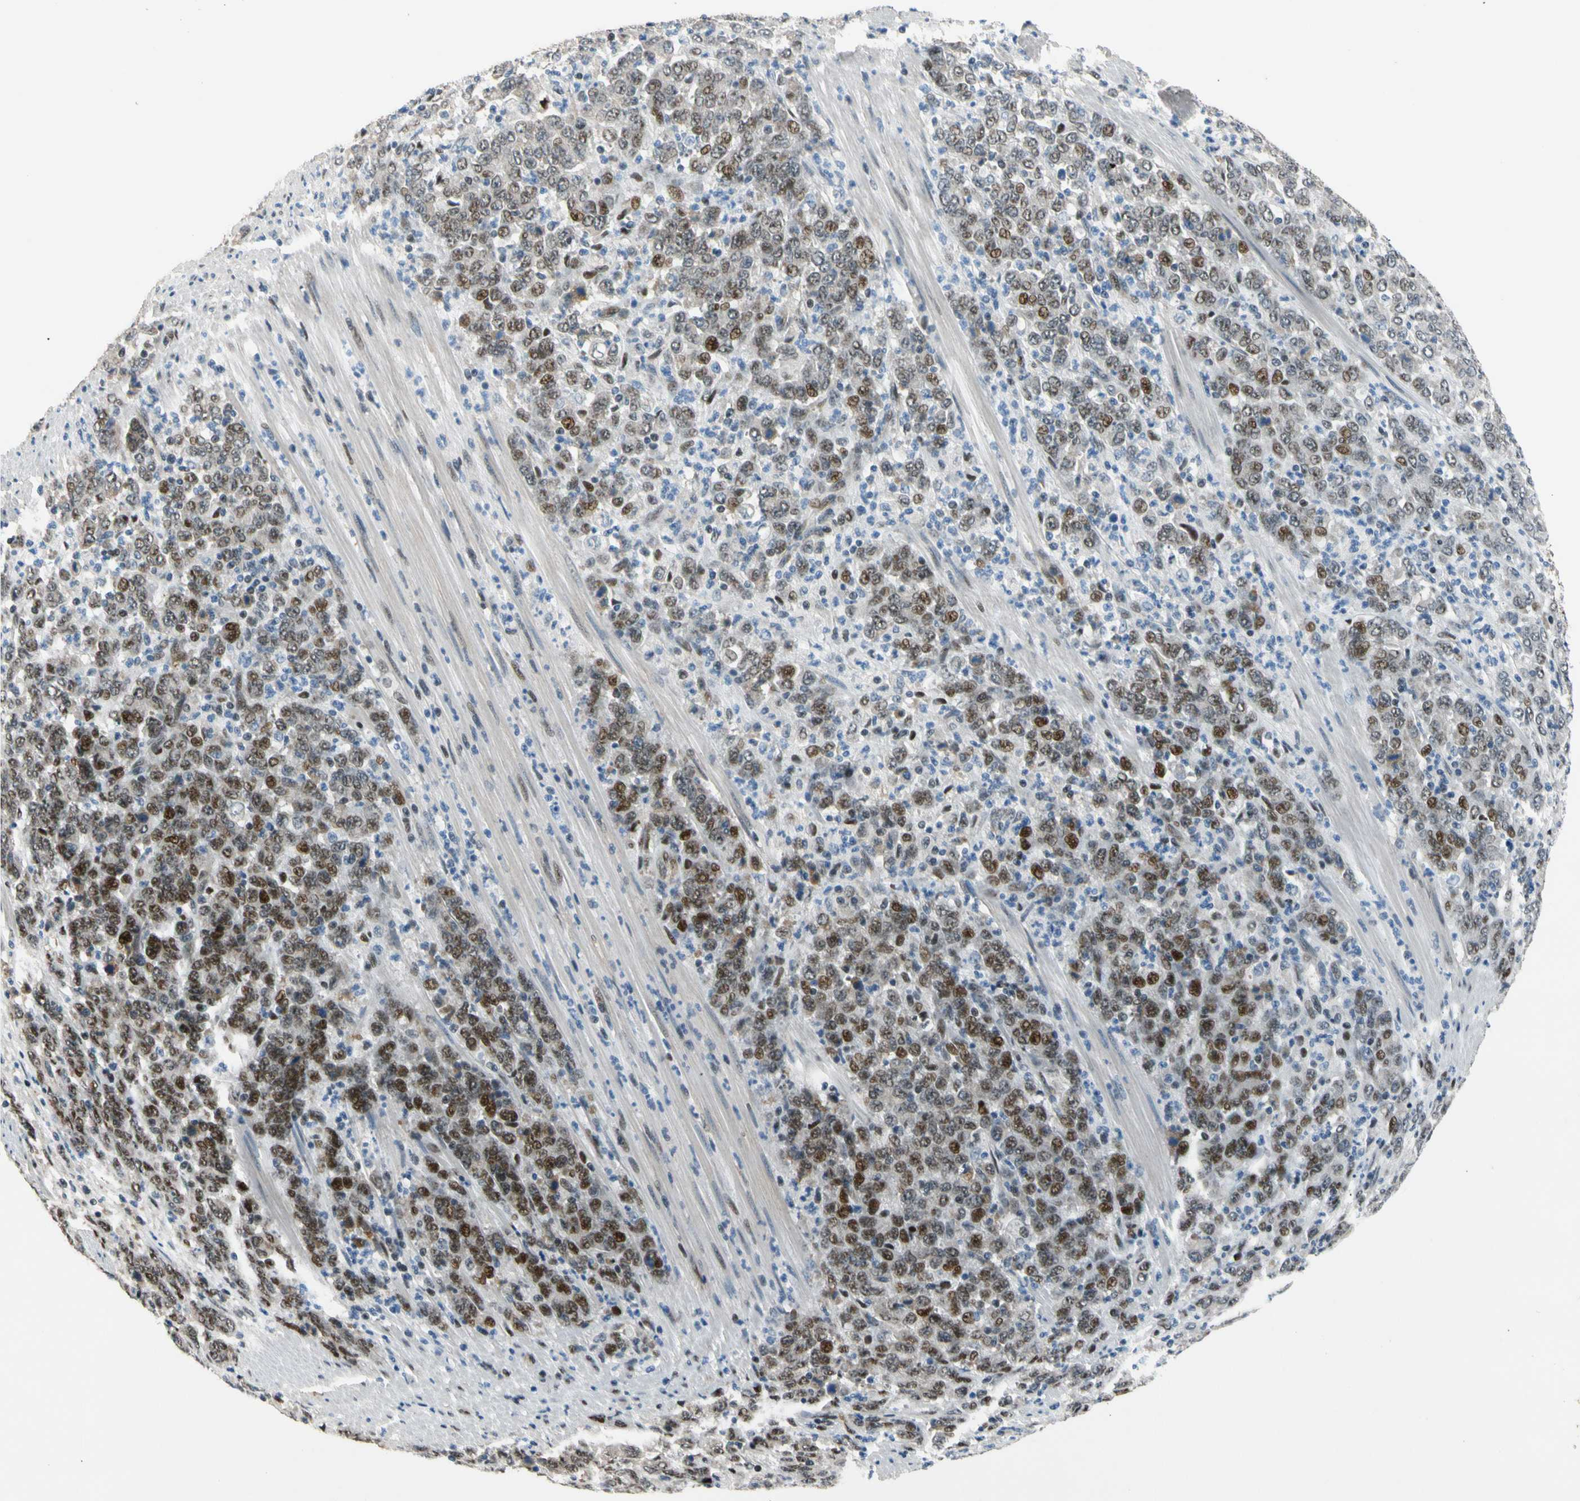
{"staining": {"intensity": "moderate", "quantity": "25%-75%", "location": "nuclear"}, "tissue": "stomach cancer", "cell_type": "Tumor cells", "image_type": "cancer", "snomed": [{"axis": "morphology", "description": "Adenocarcinoma, NOS"}, {"axis": "topography", "description": "Stomach, lower"}], "caption": "Human stomach adenocarcinoma stained with a brown dye exhibits moderate nuclear positive expression in approximately 25%-75% of tumor cells.", "gene": "ZNF184", "patient": {"sex": "female", "age": 71}}